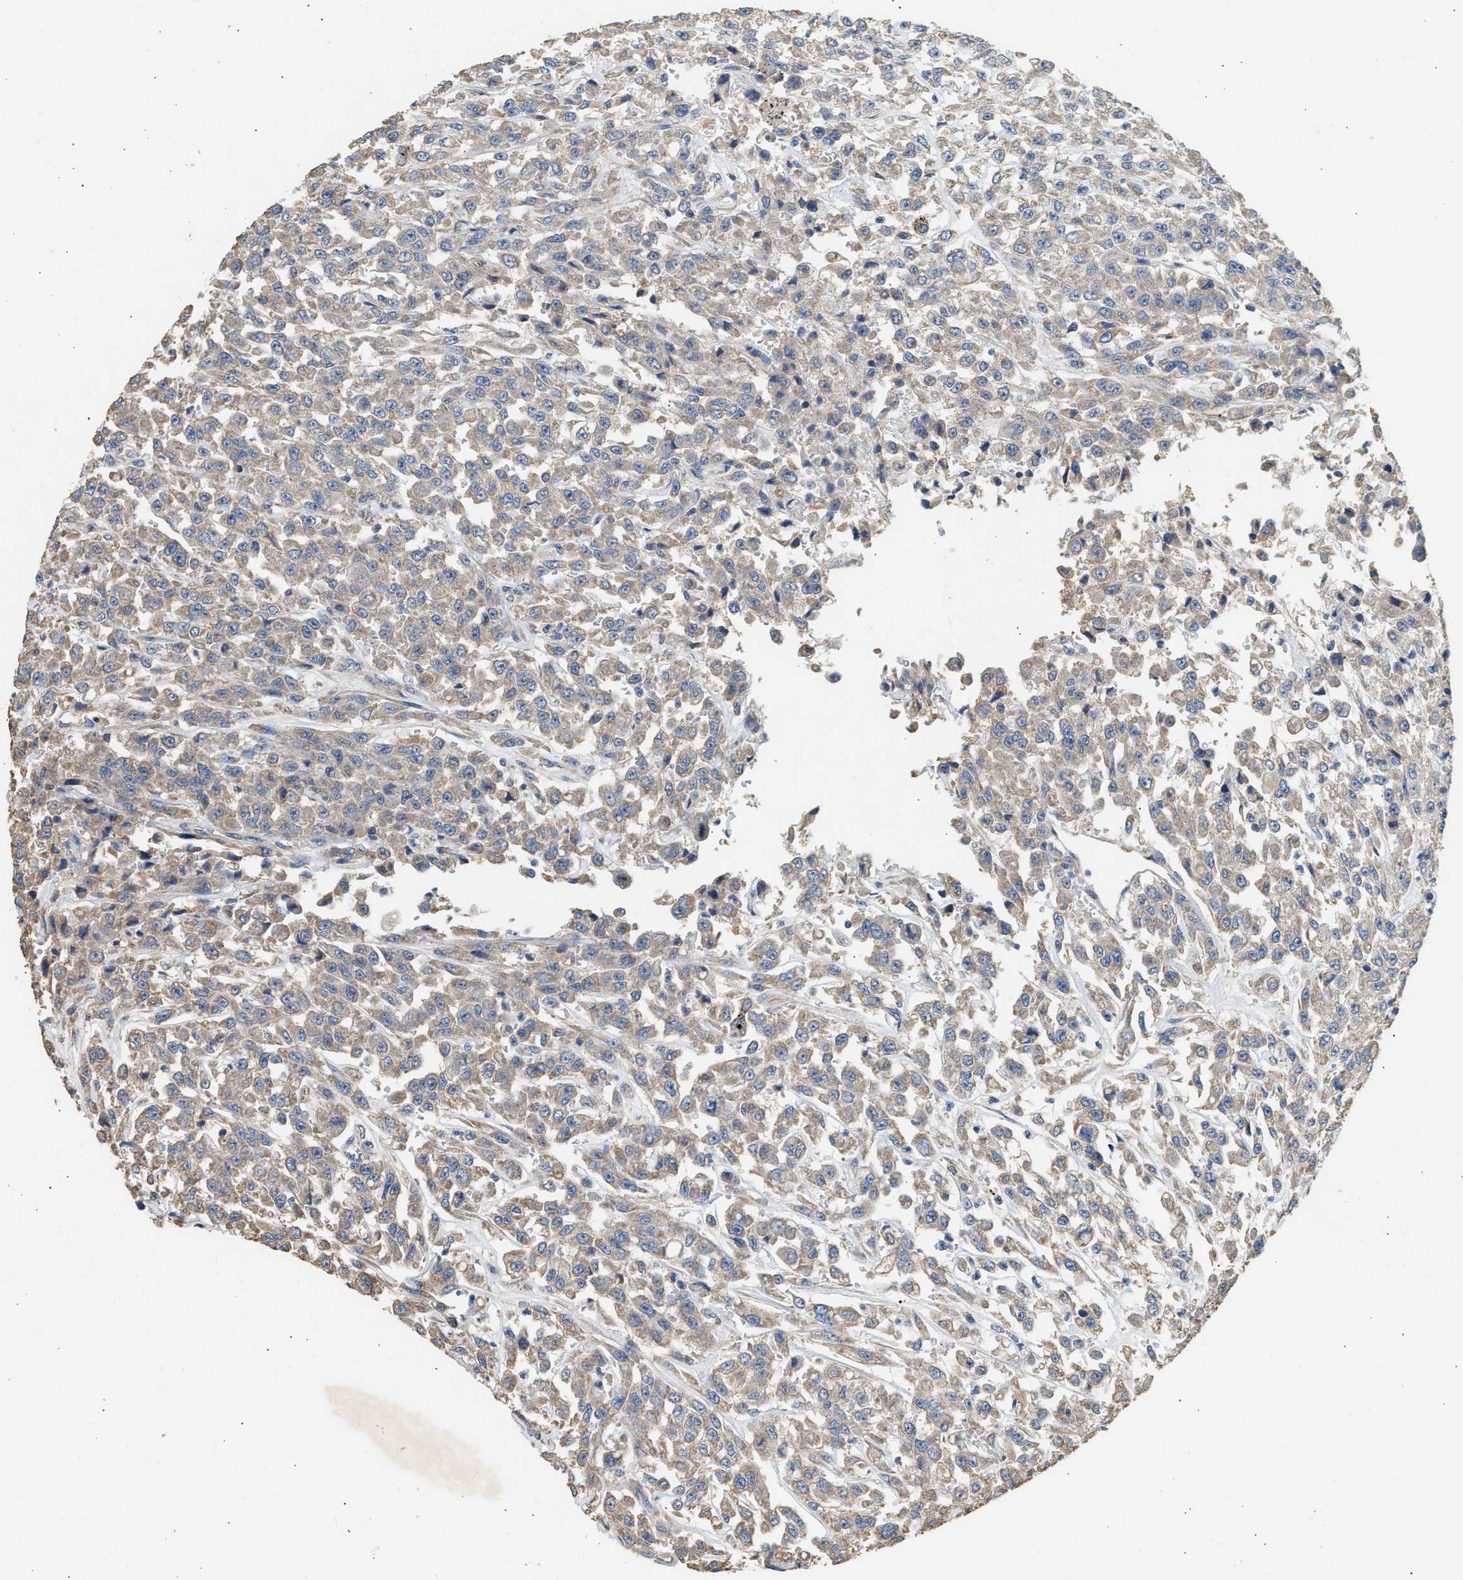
{"staining": {"intensity": "weak", "quantity": ">75%", "location": "cytoplasmic/membranous"}, "tissue": "urothelial cancer", "cell_type": "Tumor cells", "image_type": "cancer", "snomed": [{"axis": "morphology", "description": "Urothelial carcinoma, High grade"}, {"axis": "topography", "description": "Urinary bladder"}], "caption": "A high-resolution micrograph shows IHC staining of urothelial cancer, which exhibits weak cytoplasmic/membranous expression in approximately >75% of tumor cells. (DAB IHC, brown staining for protein, blue staining for nuclei).", "gene": "WDR31", "patient": {"sex": "male", "age": 46}}